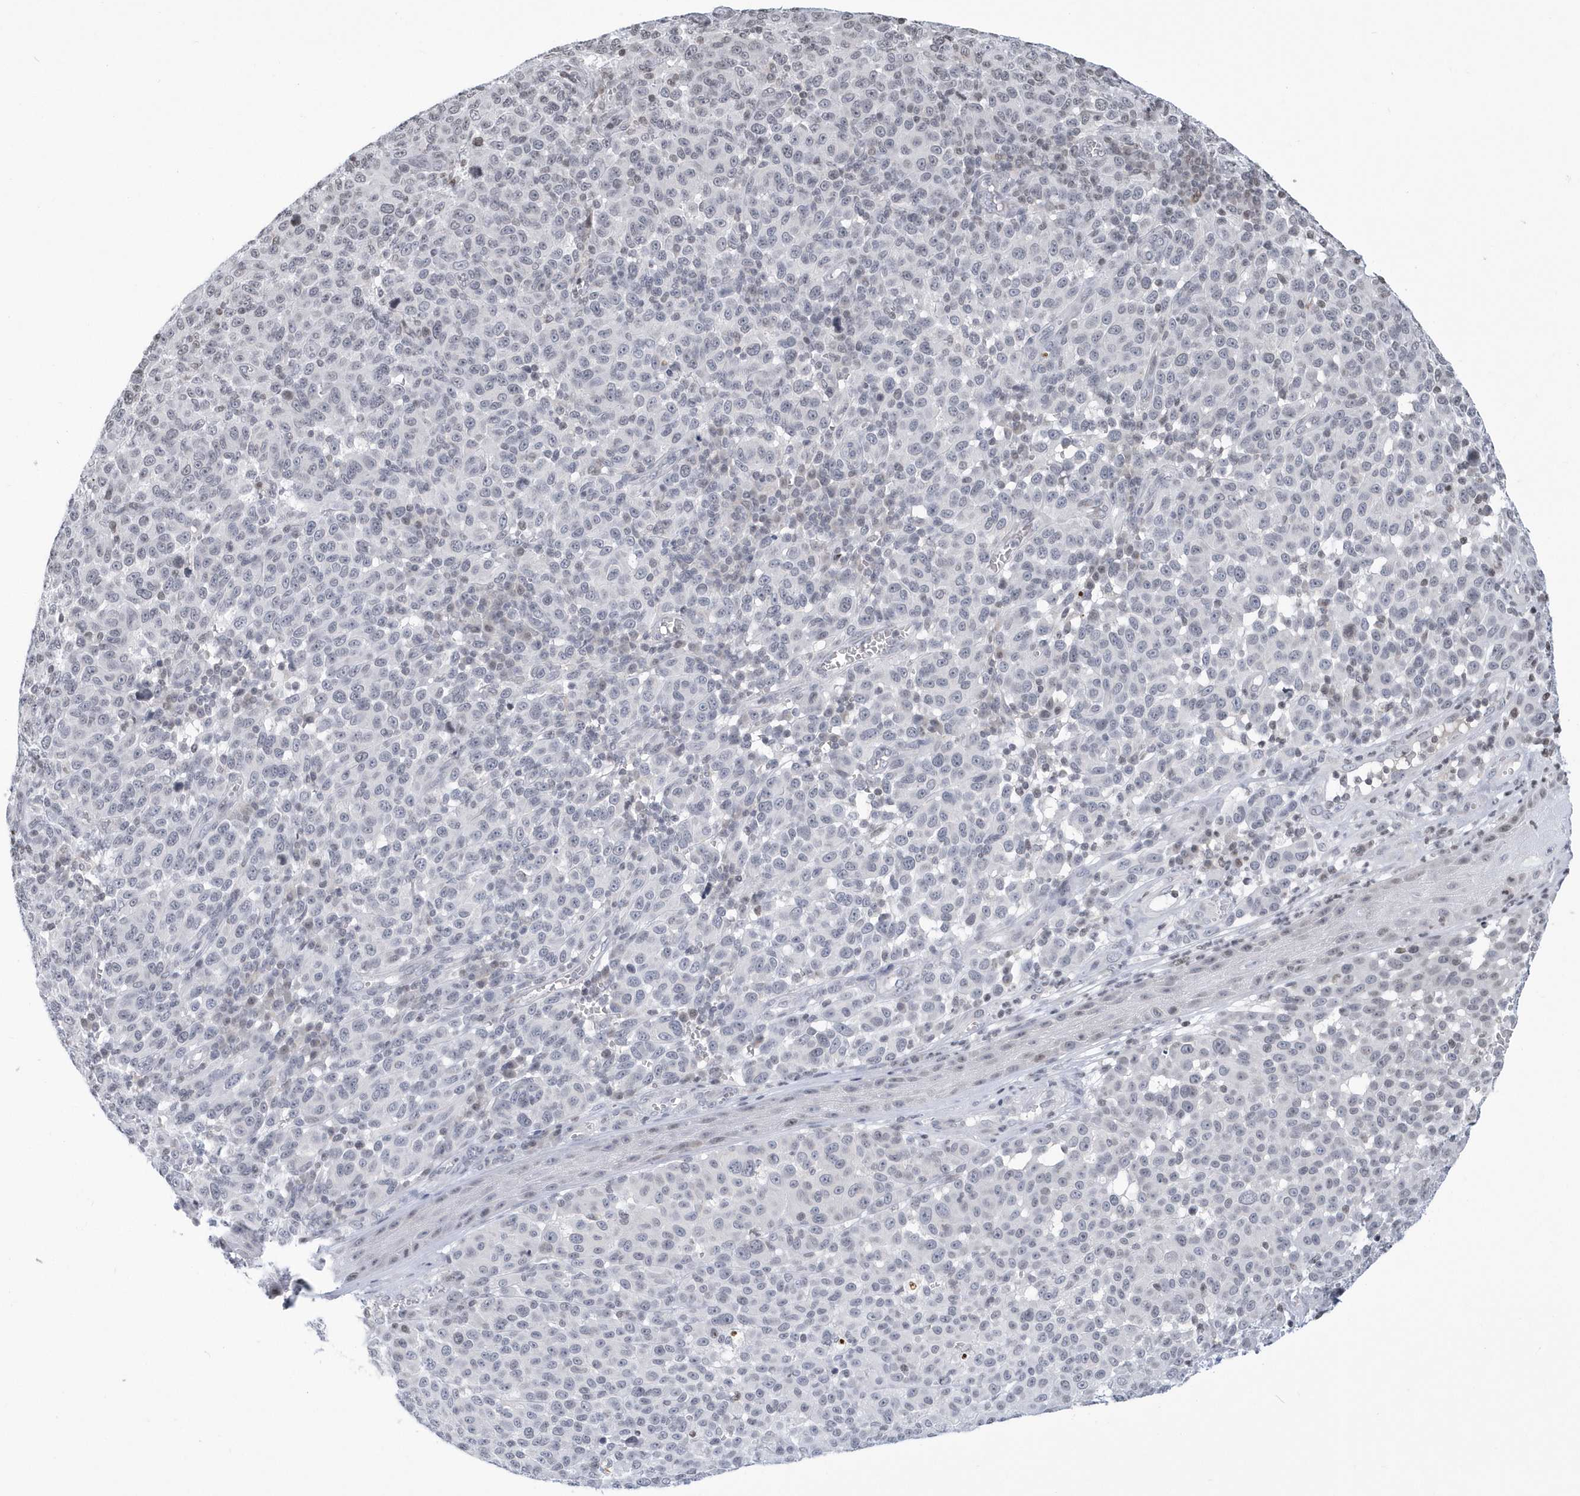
{"staining": {"intensity": "negative", "quantity": "none", "location": "none"}, "tissue": "melanoma", "cell_type": "Tumor cells", "image_type": "cancer", "snomed": [{"axis": "morphology", "description": "Malignant melanoma, NOS"}, {"axis": "topography", "description": "Skin"}], "caption": "High power microscopy micrograph of an immunohistochemistry image of melanoma, revealing no significant expression in tumor cells.", "gene": "VWA5B2", "patient": {"sex": "male", "age": 49}}